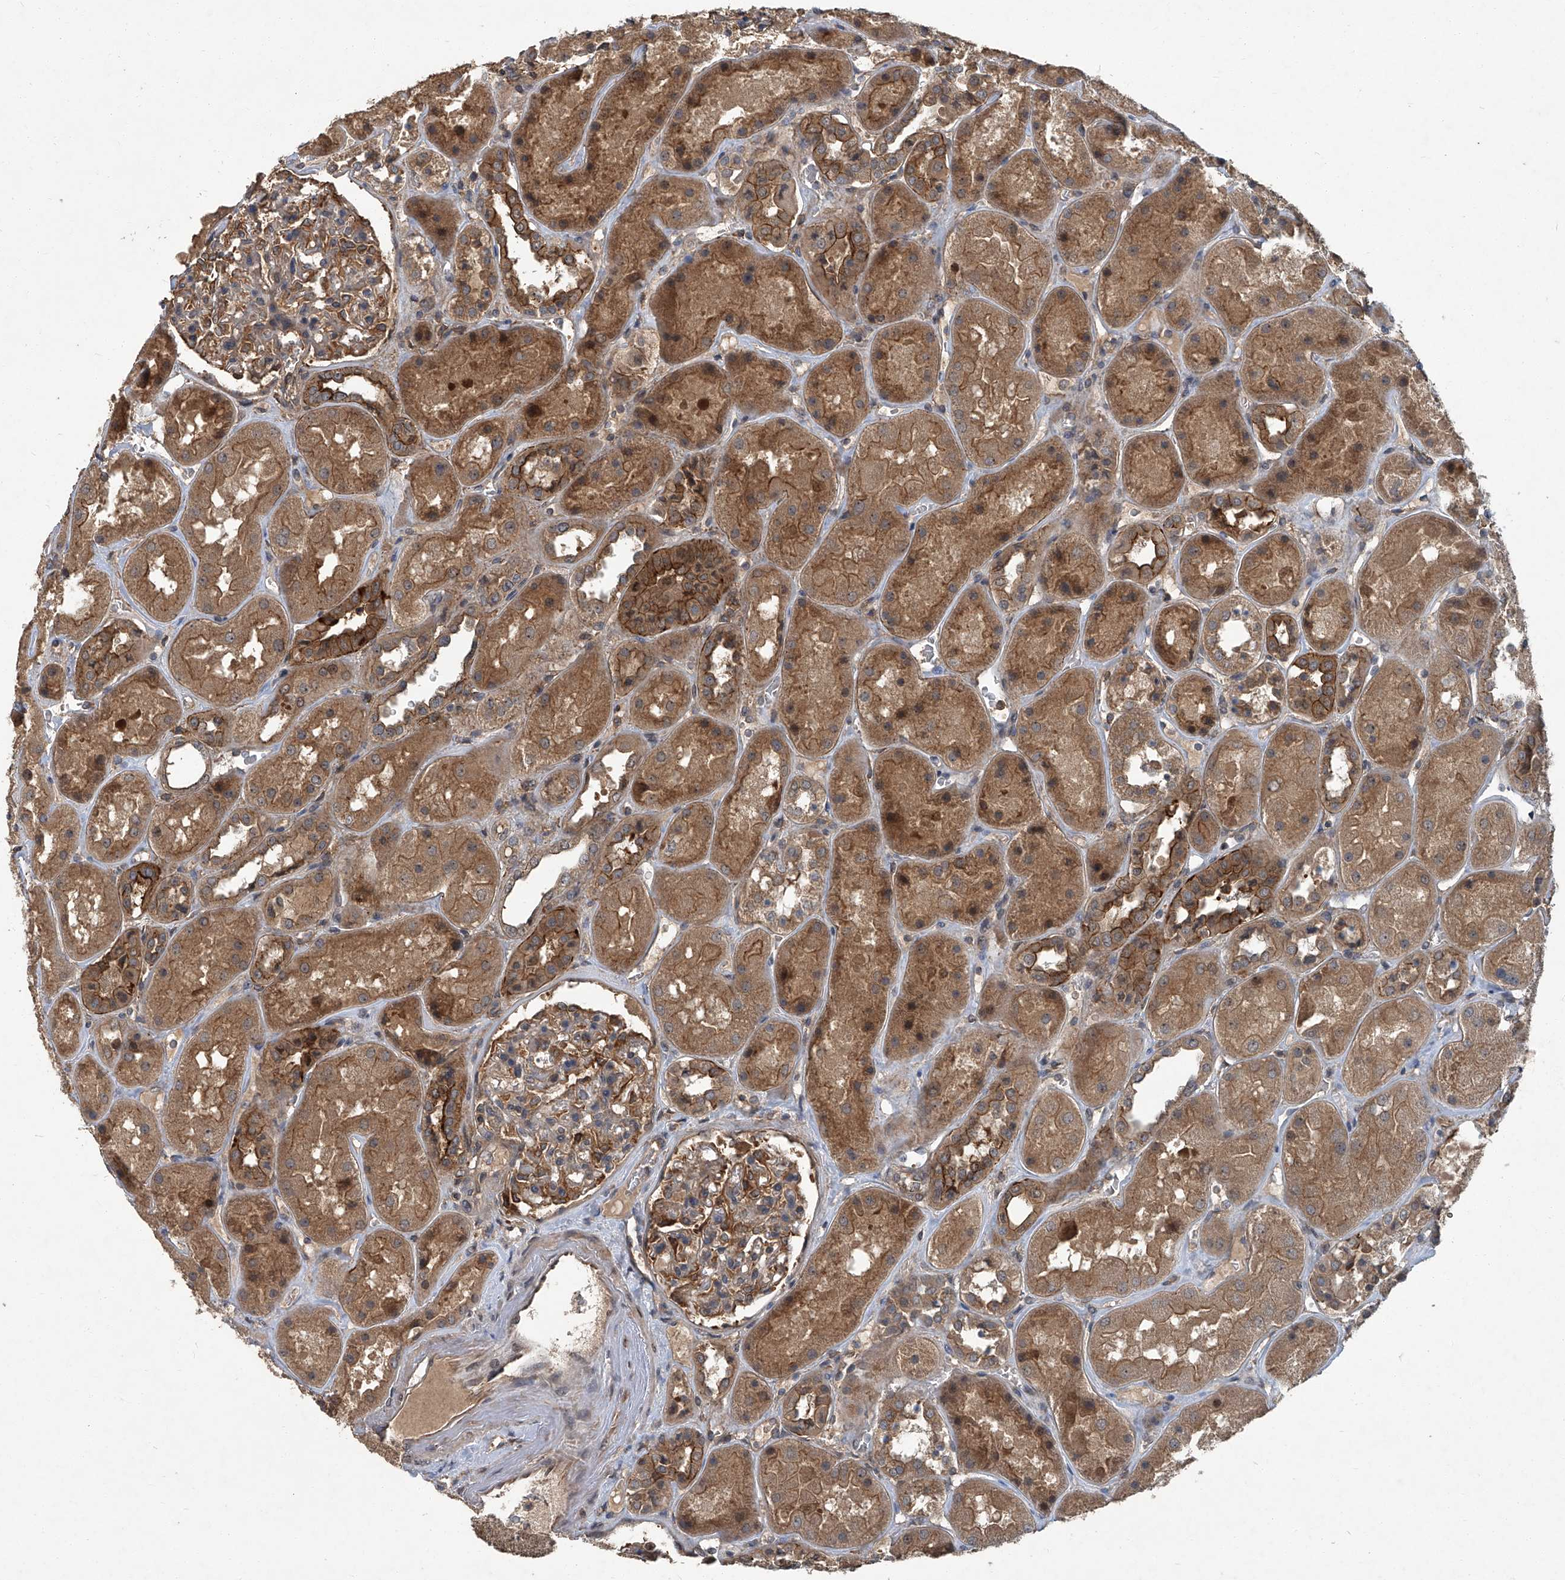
{"staining": {"intensity": "moderate", "quantity": "25%-75%", "location": "cytoplasmic/membranous"}, "tissue": "kidney", "cell_type": "Cells in glomeruli", "image_type": "normal", "snomed": [{"axis": "morphology", "description": "Normal tissue, NOS"}, {"axis": "topography", "description": "Kidney"}], "caption": "Protein expression analysis of benign human kidney reveals moderate cytoplasmic/membranous expression in approximately 25%-75% of cells in glomeruli.", "gene": "ANKRD34A", "patient": {"sex": "male", "age": 70}}